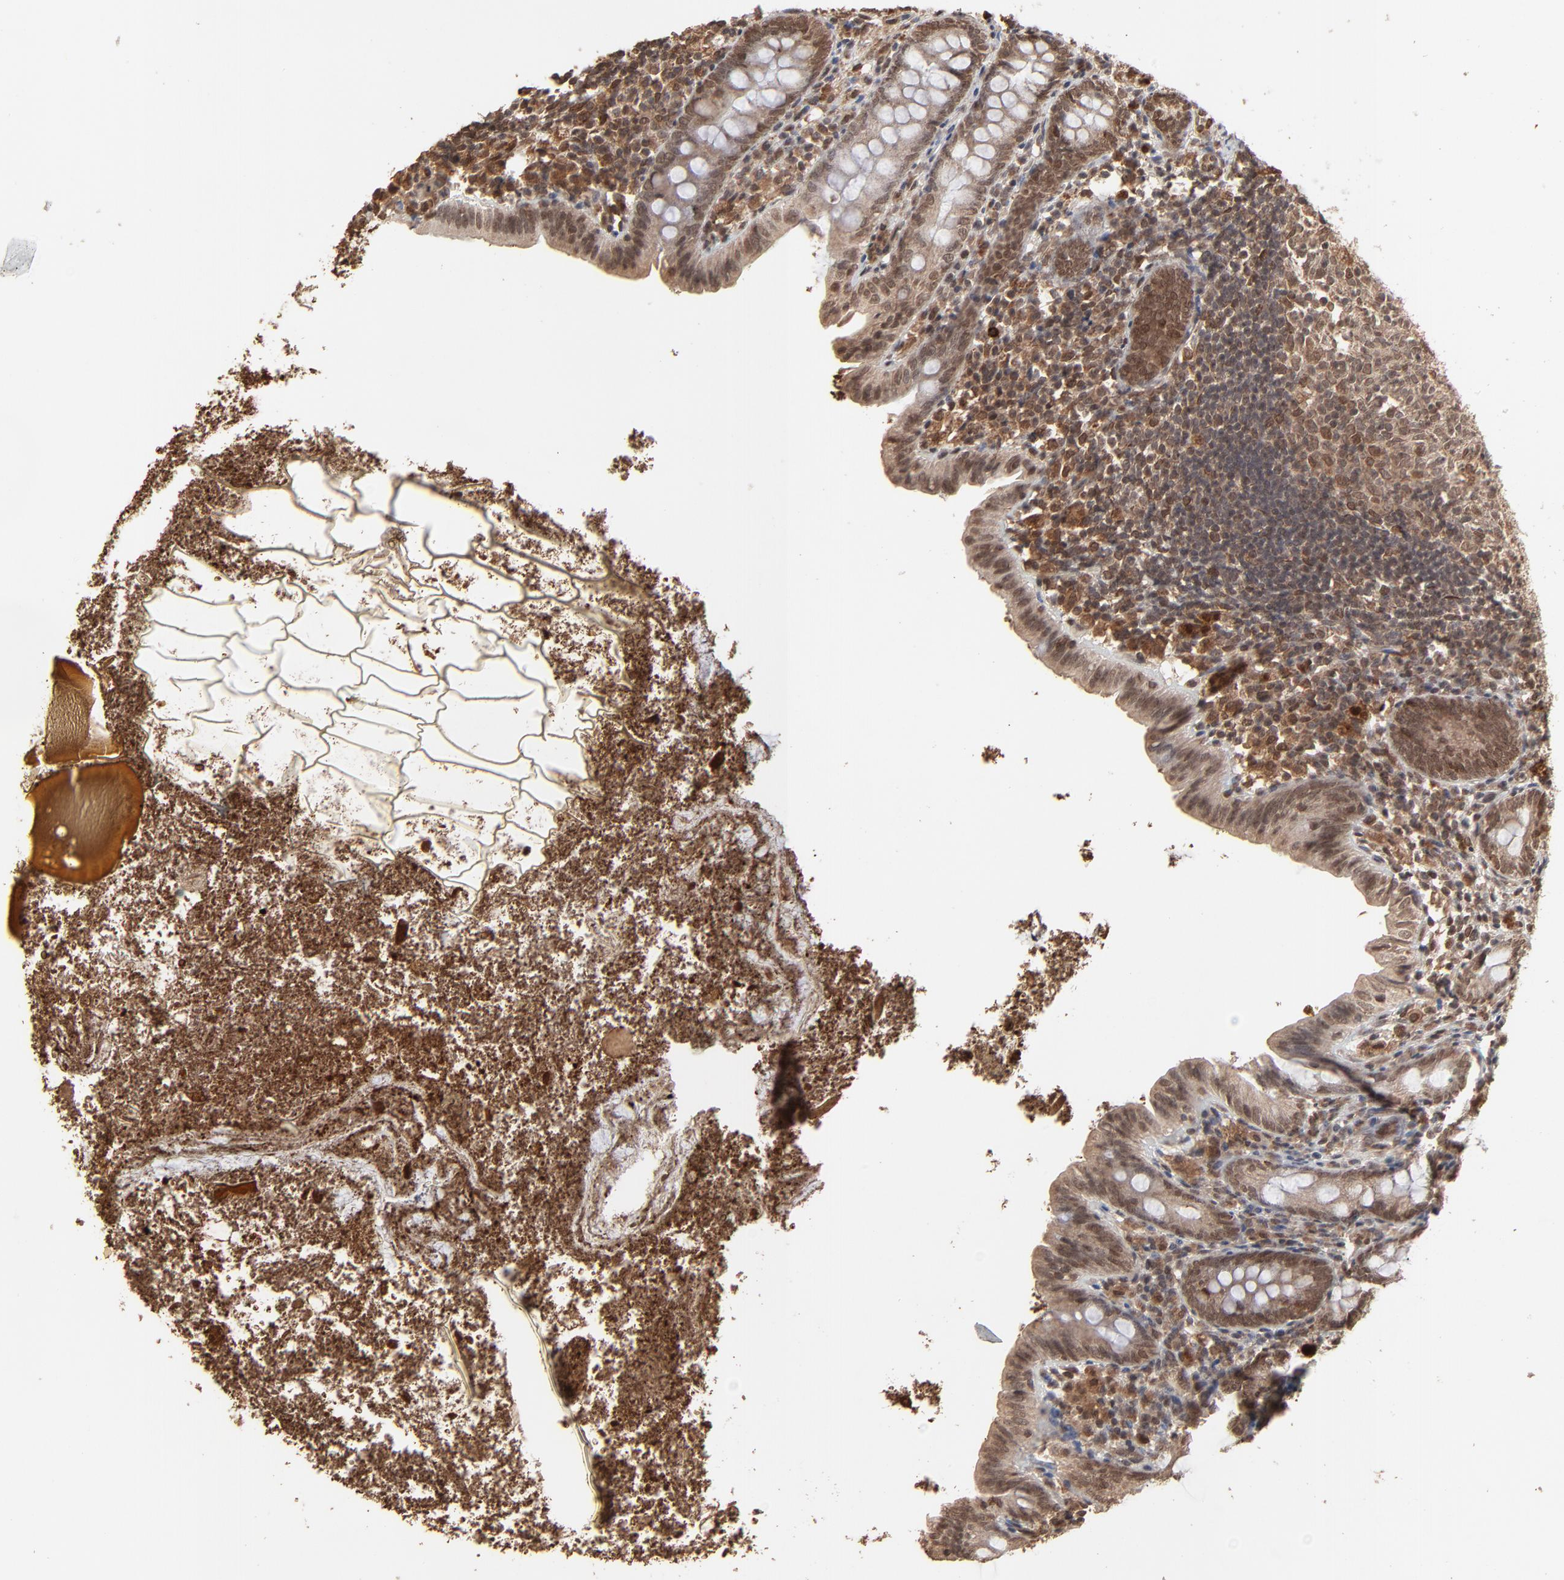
{"staining": {"intensity": "weak", "quantity": ">75%", "location": "cytoplasmic/membranous,nuclear"}, "tissue": "appendix", "cell_type": "Glandular cells", "image_type": "normal", "snomed": [{"axis": "morphology", "description": "Normal tissue, NOS"}, {"axis": "topography", "description": "Appendix"}], "caption": "Weak cytoplasmic/membranous,nuclear positivity is identified in about >75% of glandular cells in unremarkable appendix.", "gene": "FAM227A", "patient": {"sex": "female", "age": 10}}